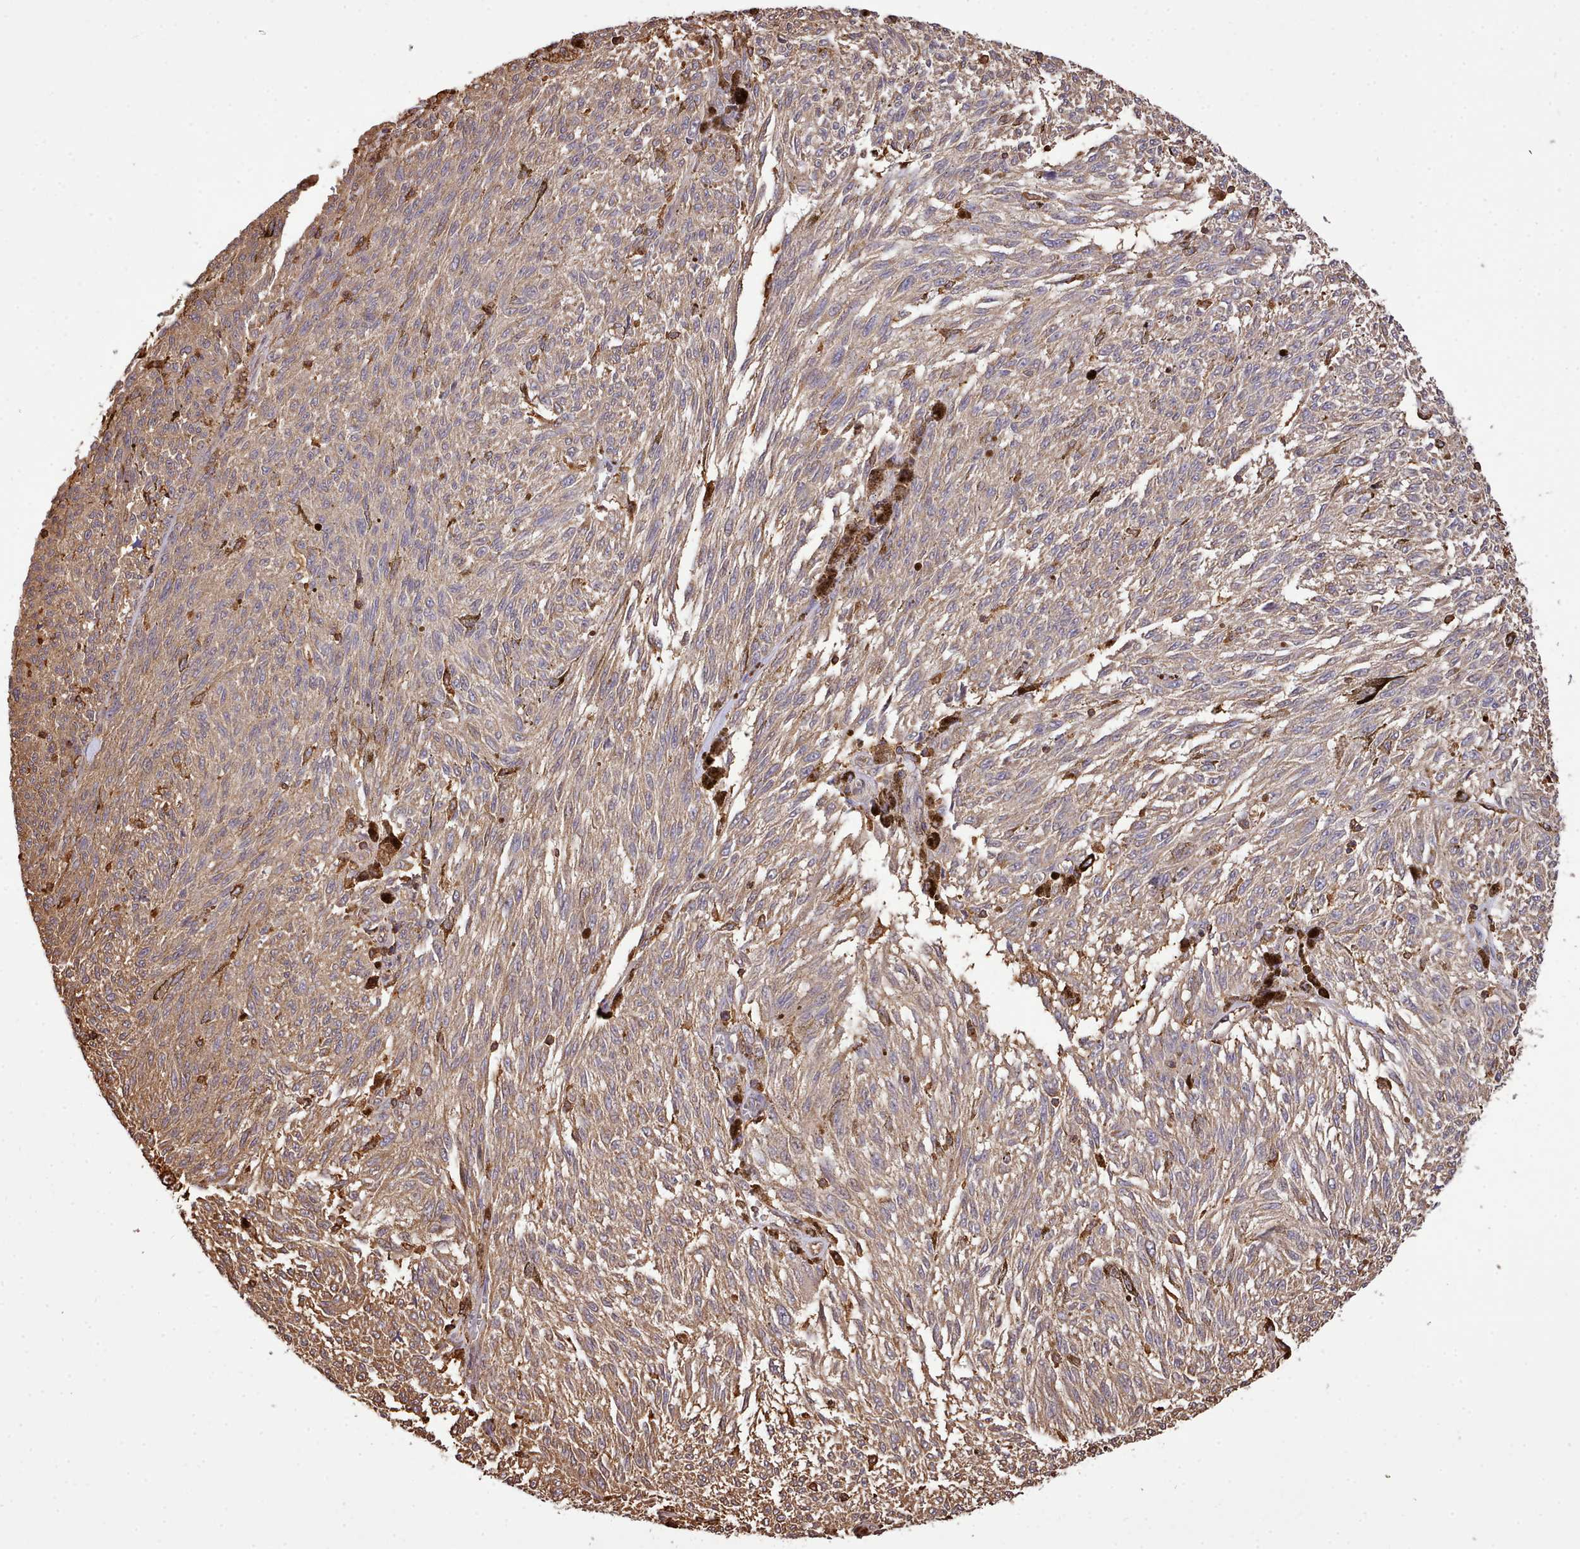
{"staining": {"intensity": "moderate", "quantity": ">75%", "location": "cytoplasmic/membranous"}, "tissue": "melanoma", "cell_type": "Tumor cells", "image_type": "cancer", "snomed": [{"axis": "morphology", "description": "Malignant melanoma, NOS"}, {"axis": "topography", "description": "Skin"}], "caption": "High-magnification brightfield microscopy of melanoma stained with DAB (brown) and counterstained with hematoxylin (blue). tumor cells exhibit moderate cytoplasmic/membranous positivity is appreciated in approximately>75% of cells.", "gene": "CAPZA1", "patient": {"sex": "female", "age": 72}}